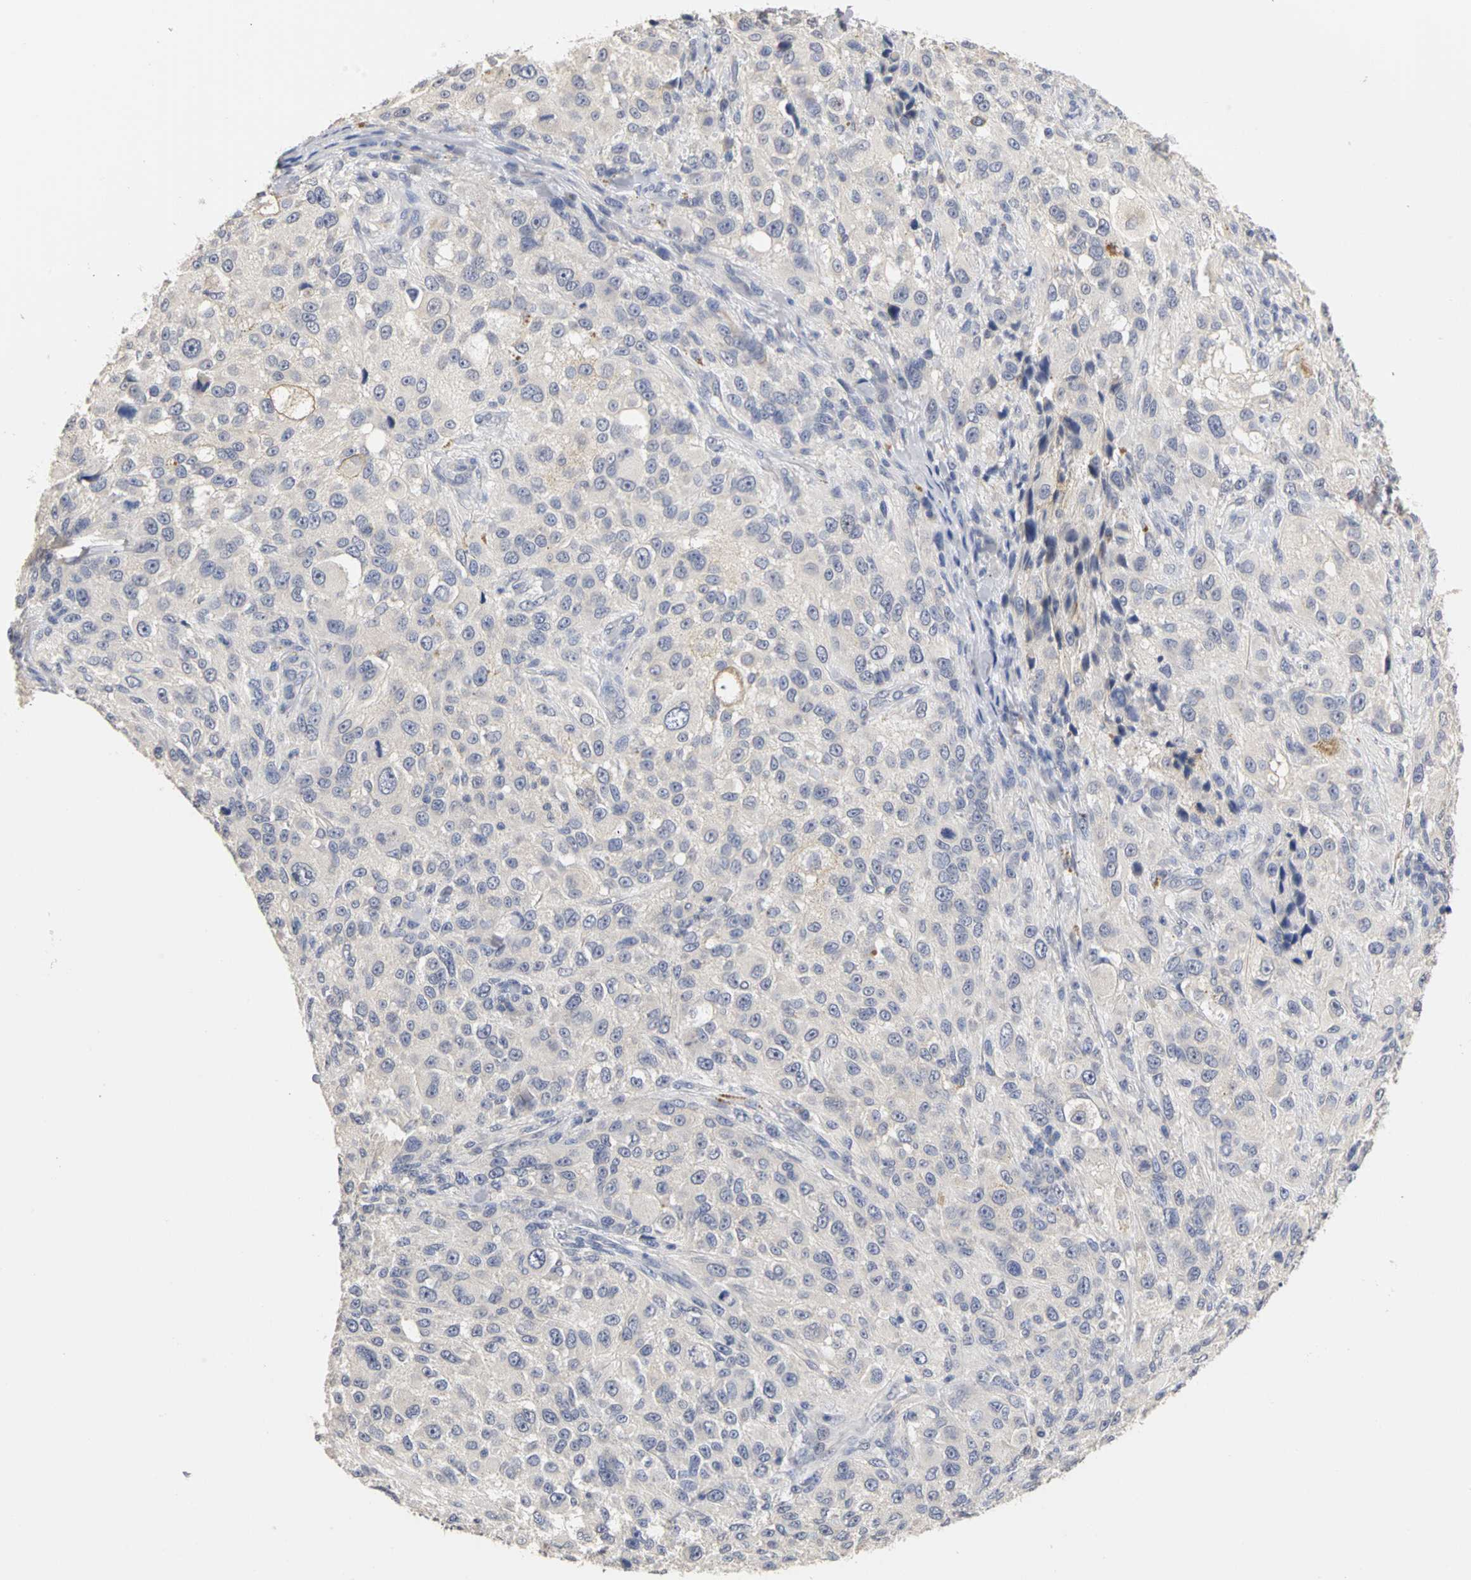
{"staining": {"intensity": "negative", "quantity": "none", "location": "none"}, "tissue": "melanoma", "cell_type": "Tumor cells", "image_type": "cancer", "snomed": [{"axis": "morphology", "description": "Necrosis, NOS"}, {"axis": "morphology", "description": "Malignant melanoma, NOS"}, {"axis": "topography", "description": "Skin"}], "caption": "Melanoma stained for a protein using IHC exhibits no staining tumor cells.", "gene": "PGR", "patient": {"sex": "female", "age": 87}}